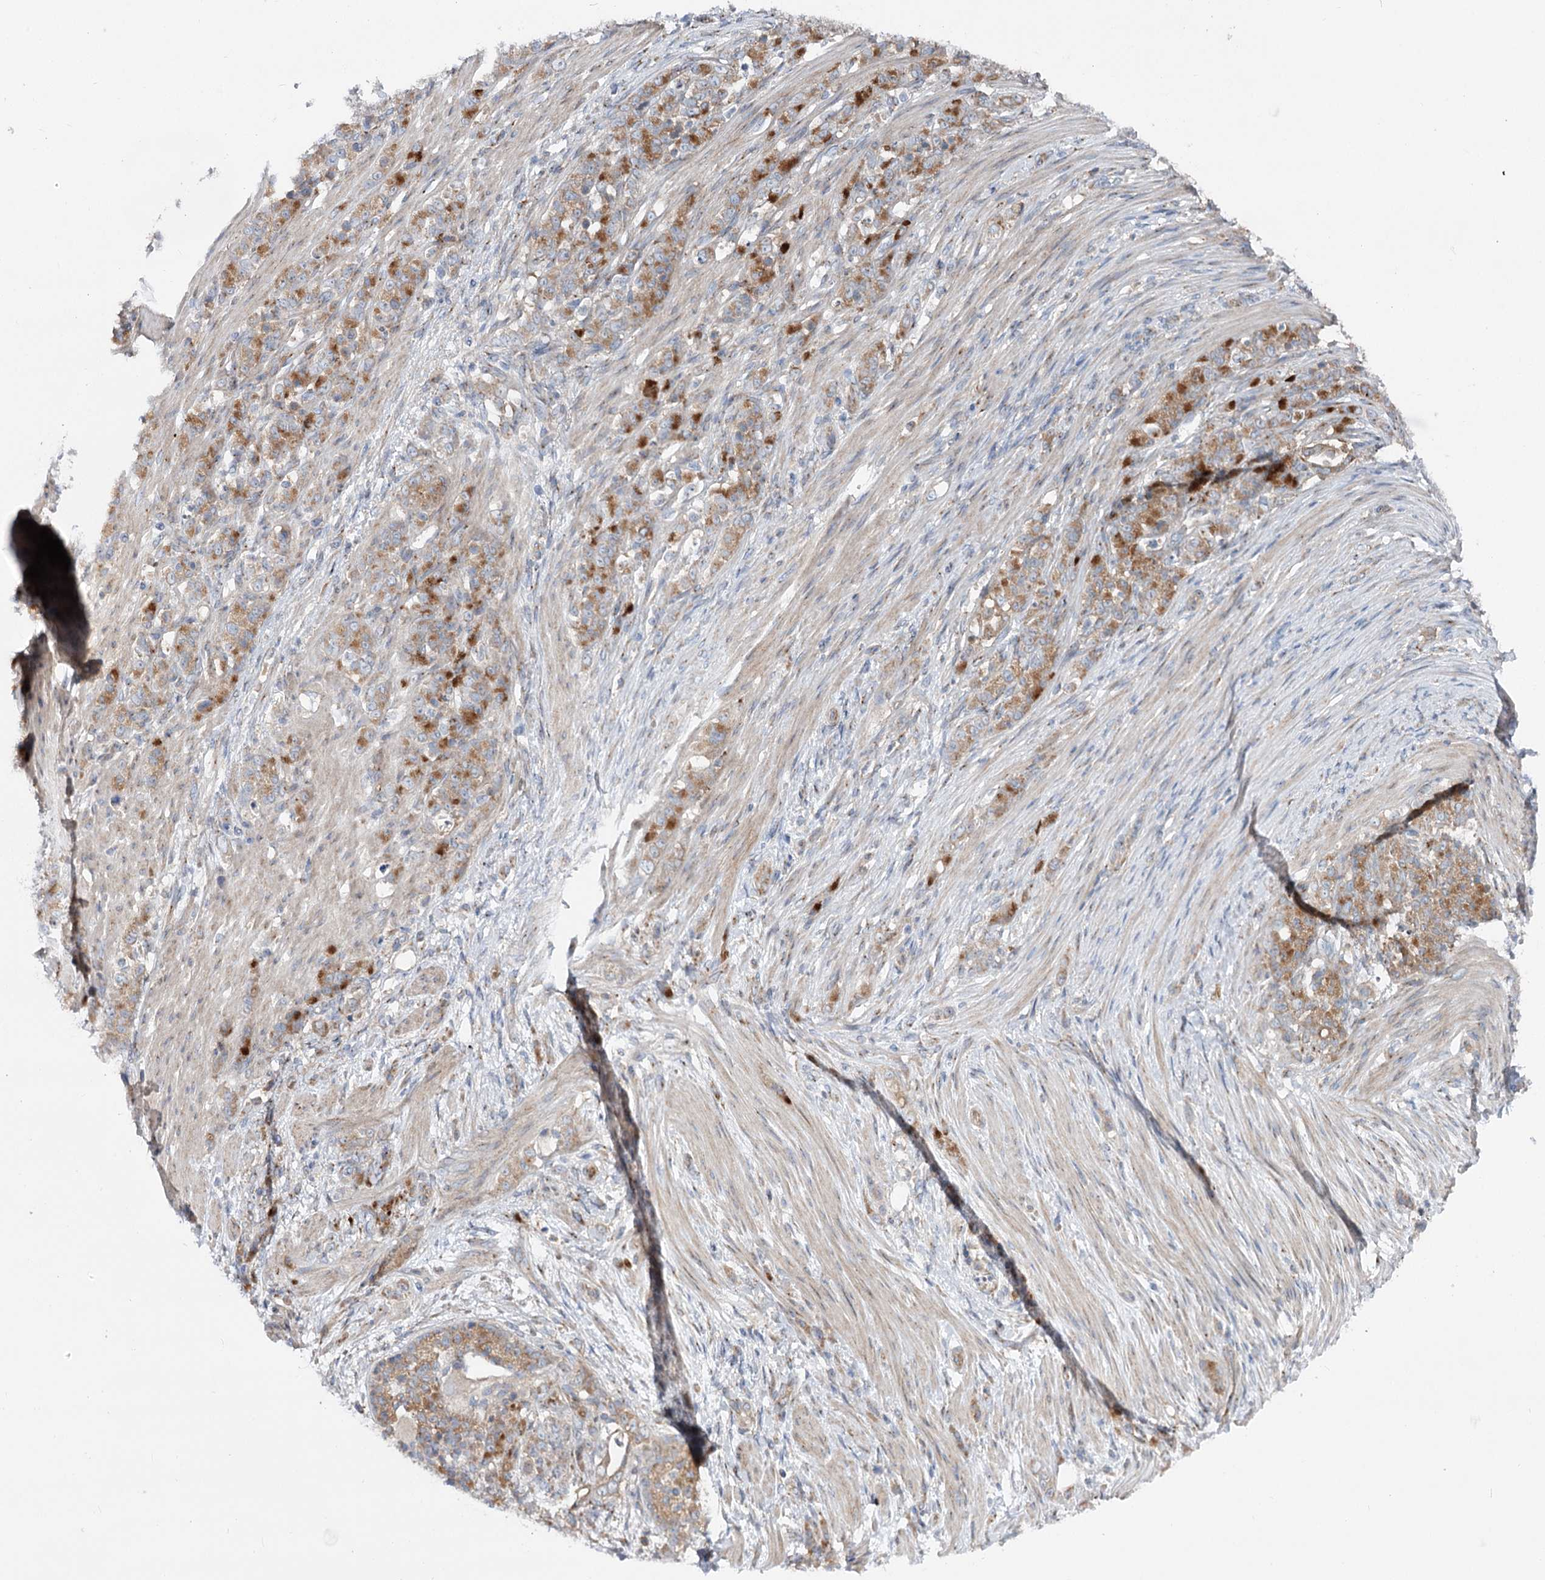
{"staining": {"intensity": "moderate", "quantity": ">75%", "location": "cytoplasmic/membranous"}, "tissue": "stomach cancer", "cell_type": "Tumor cells", "image_type": "cancer", "snomed": [{"axis": "morphology", "description": "Adenocarcinoma, NOS"}, {"axis": "topography", "description": "Stomach"}], "caption": "Immunohistochemical staining of human stomach cancer (adenocarcinoma) exhibits medium levels of moderate cytoplasmic/membranous expression in approximately >75% of tumor cells. (DAB (3,3'-diaminobenzidine) IHC, brown staining for protein, blue staining for nuclei).", "gene": "SCN11A", "patient": {"sex": "female", "age": 79}}